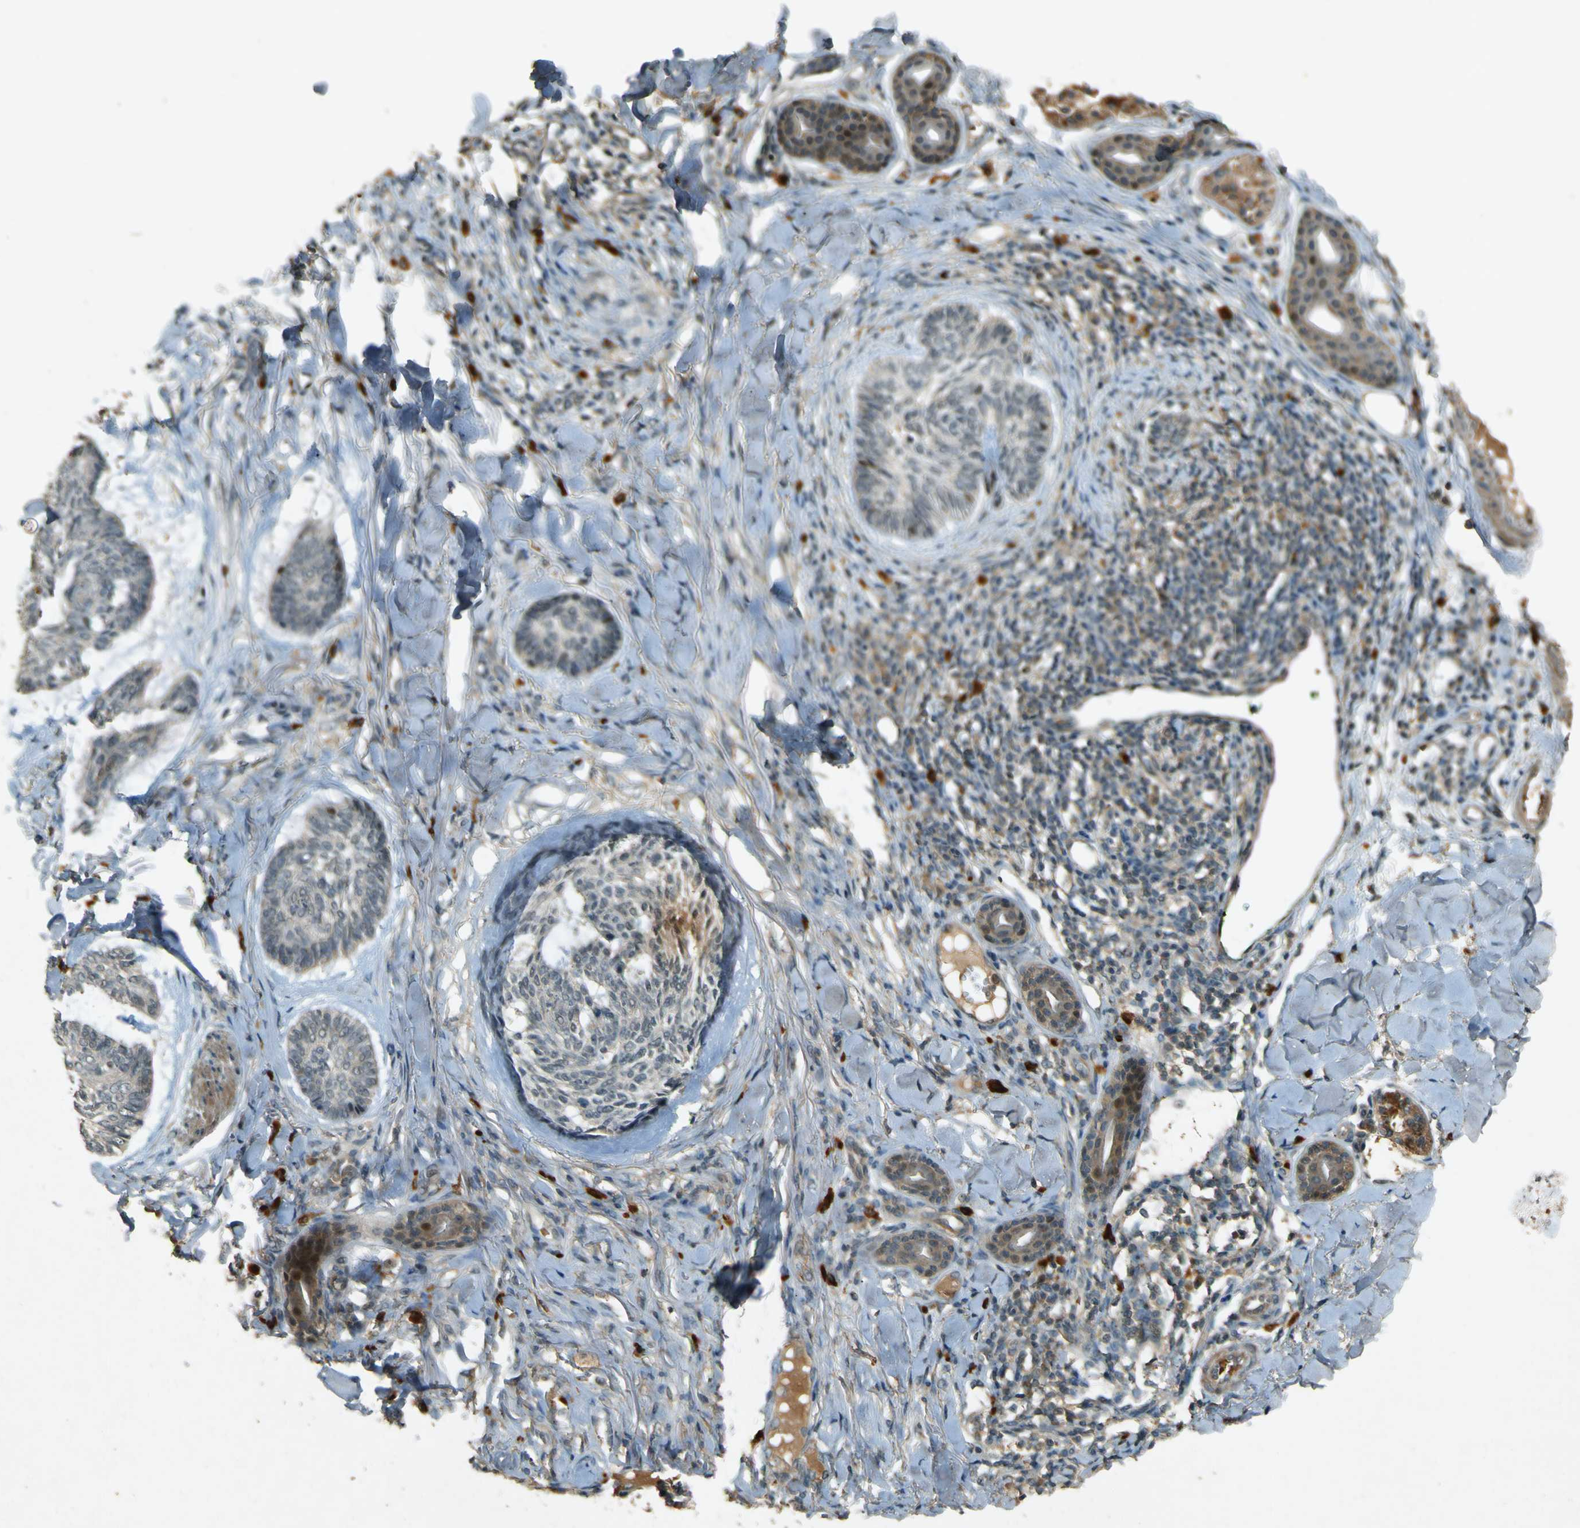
{"staining": {"intensity": "weak", "quantity": "<25%", "location": "cytoplasmic/membranous"}, "tissue": "skin cancer", "cell_type": "Tumor cells", "image_type": "cancer", "snomed": [{"axis": "morphology", "description": "Basal cell carcinoma"}, {"axis": "topography", "description": "Skin"}], "caption": "Basal cell carcinoma (skin) was stained to show a protein in brown. There is no significant expression in tumor cells.", "gene": "MPDZ", "patient": {"sex": "male", "age": 43}}